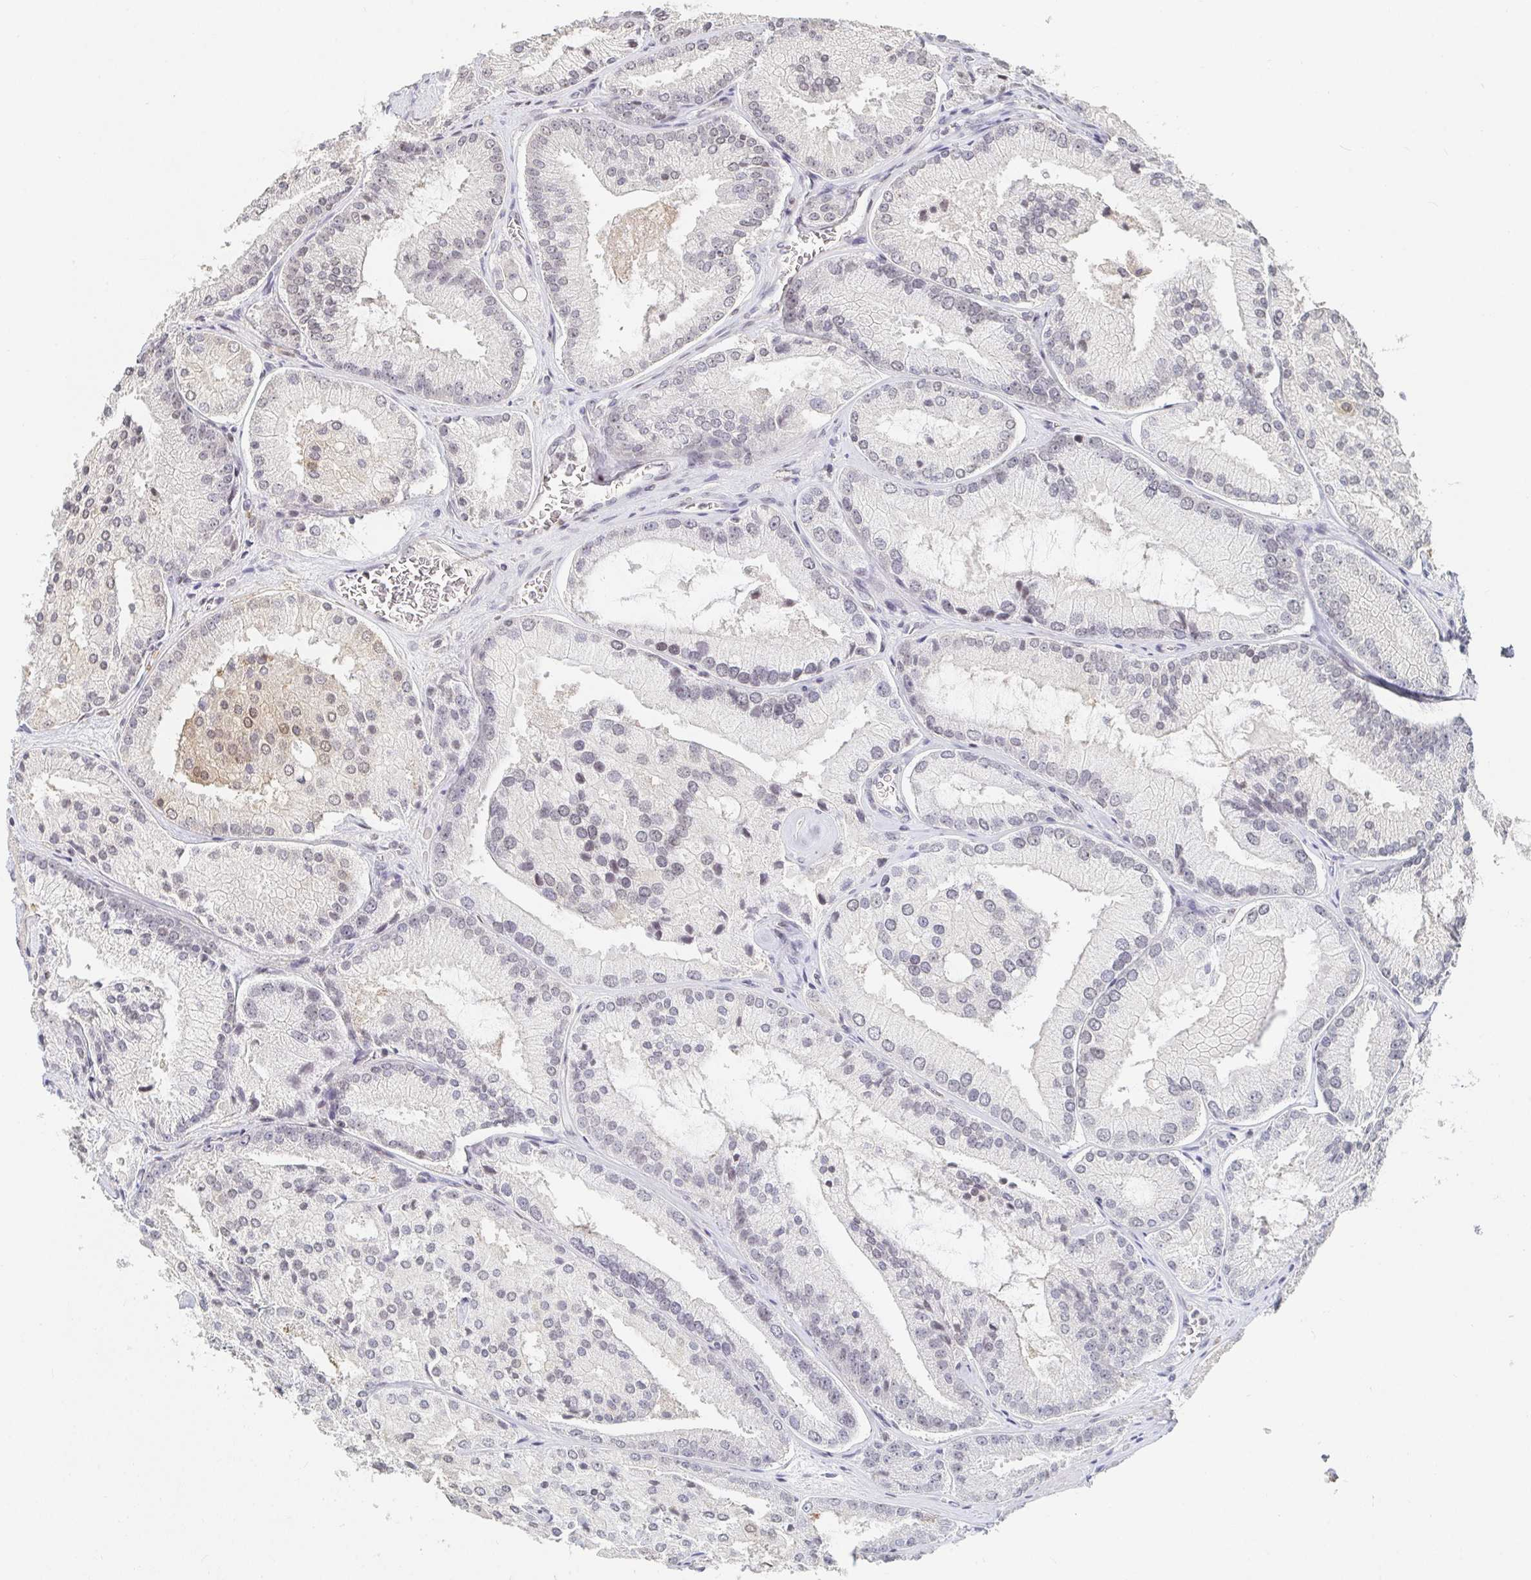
{"staining": {"intensity": "weak", "quantity": "<25%", "location": "nuclear"}, "tissue": "prostate cancer", "cell_type": "Tumor cells", "image_type": "cancer", "snomed": [{"axis": "morphology", "description": "Adenocarcinoma, High grade"}, {"axis": "topography", "description": "Prostate"}], "caption": "The IHC micrograph has no significant expression in tumor cells of high-grade adenocarcinoma (prostate) tissue.", "gene": "NME9", "patient": {"sex": "male", "age": 73}}